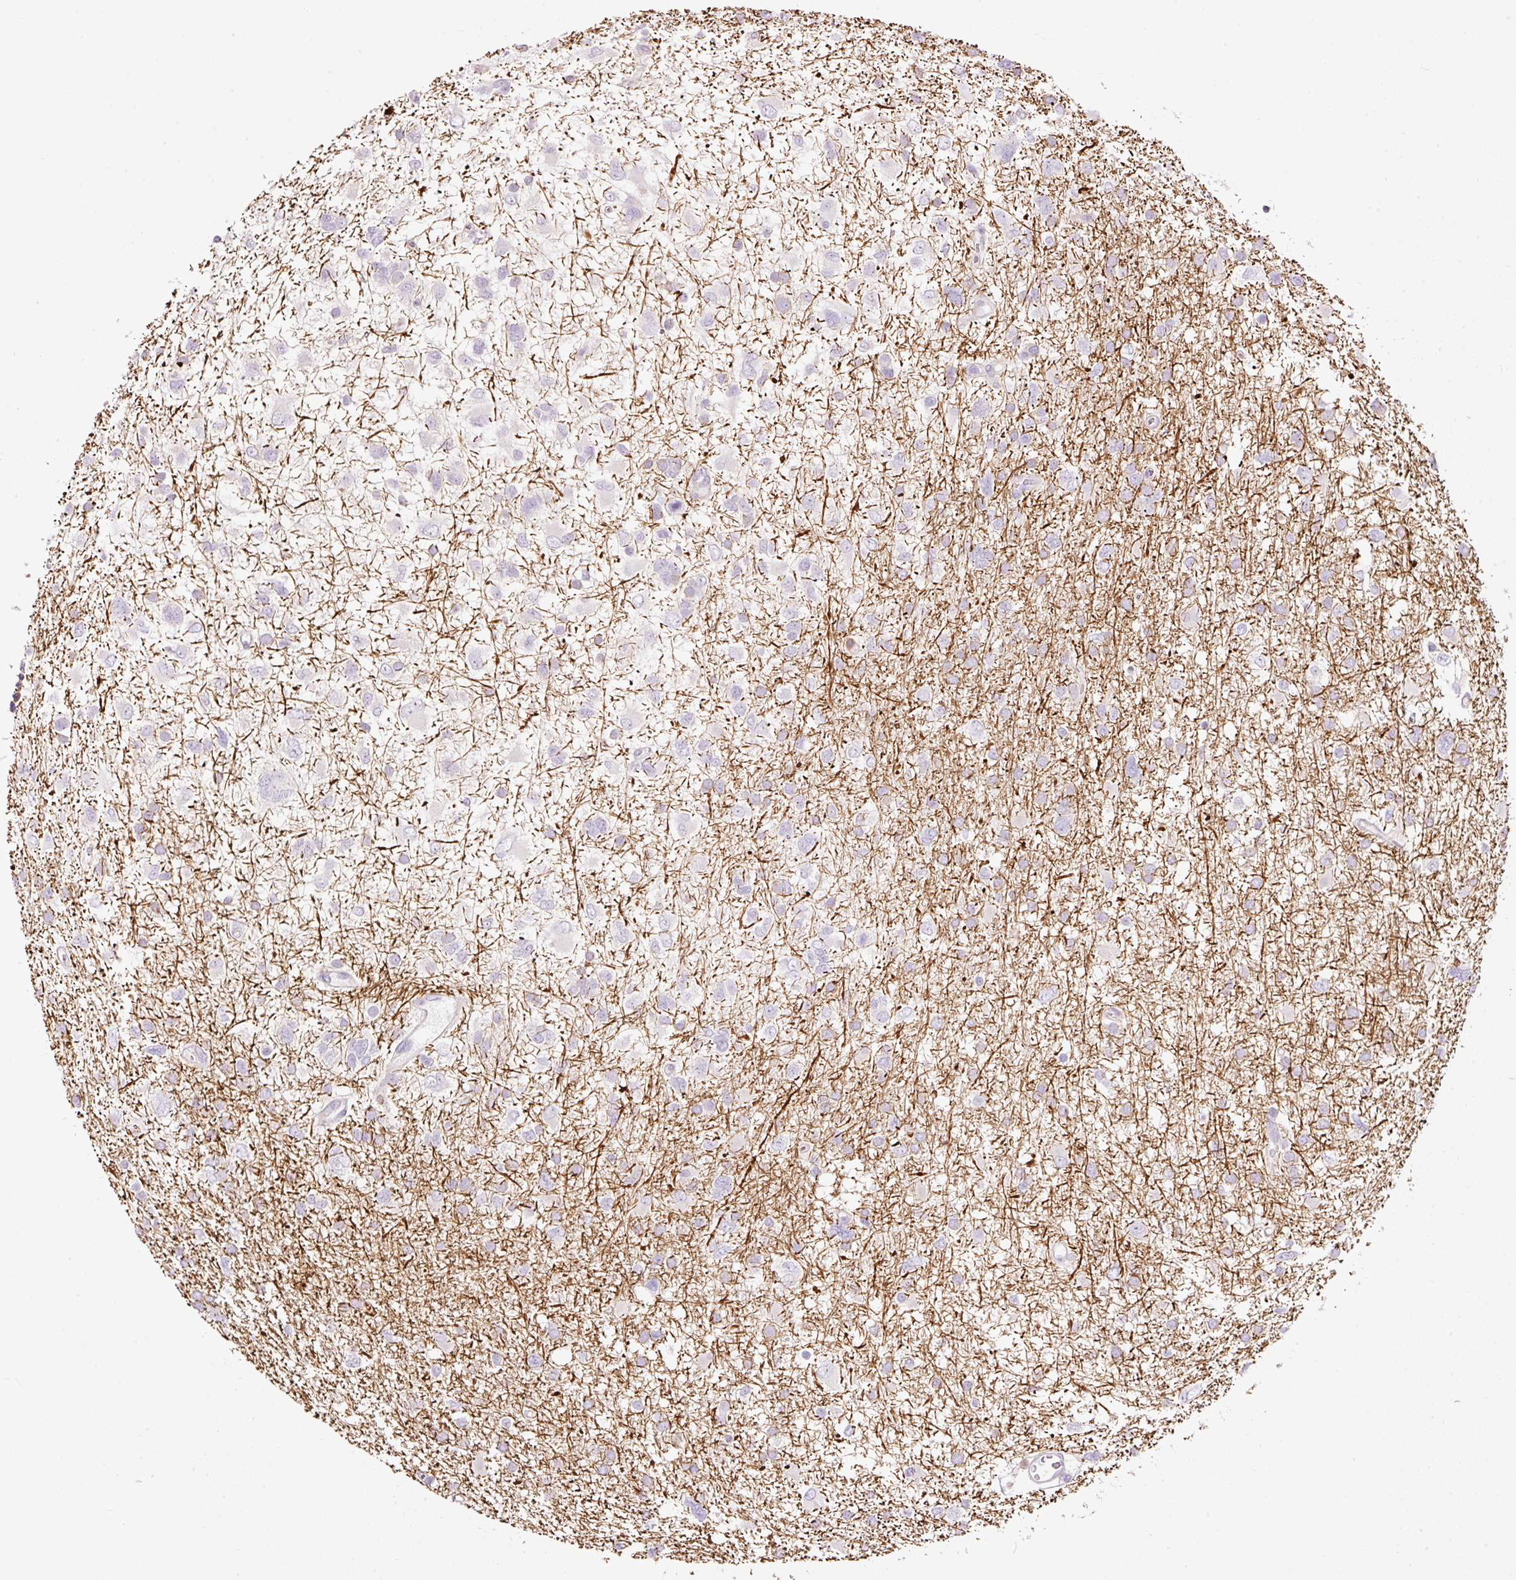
{"staining": {"intensity": "negative", "quantity": "none", "location": "none"}, "tissue": "glioma", "cell_type": "Tumor cells", "image_type": "cancer", "snomed": [{"axis": "morphology", "description": "Glioma, malignant, High grade"}, {"axis": "topography", "description": "Brain"}], "caption": "DAB (3,3'-diaminobenzidine) immunohistochemical staining of glioma displays no significant staining in tumor cells.", "gene": "DOK6", "patient": {"sex": "male", "age": 61}}